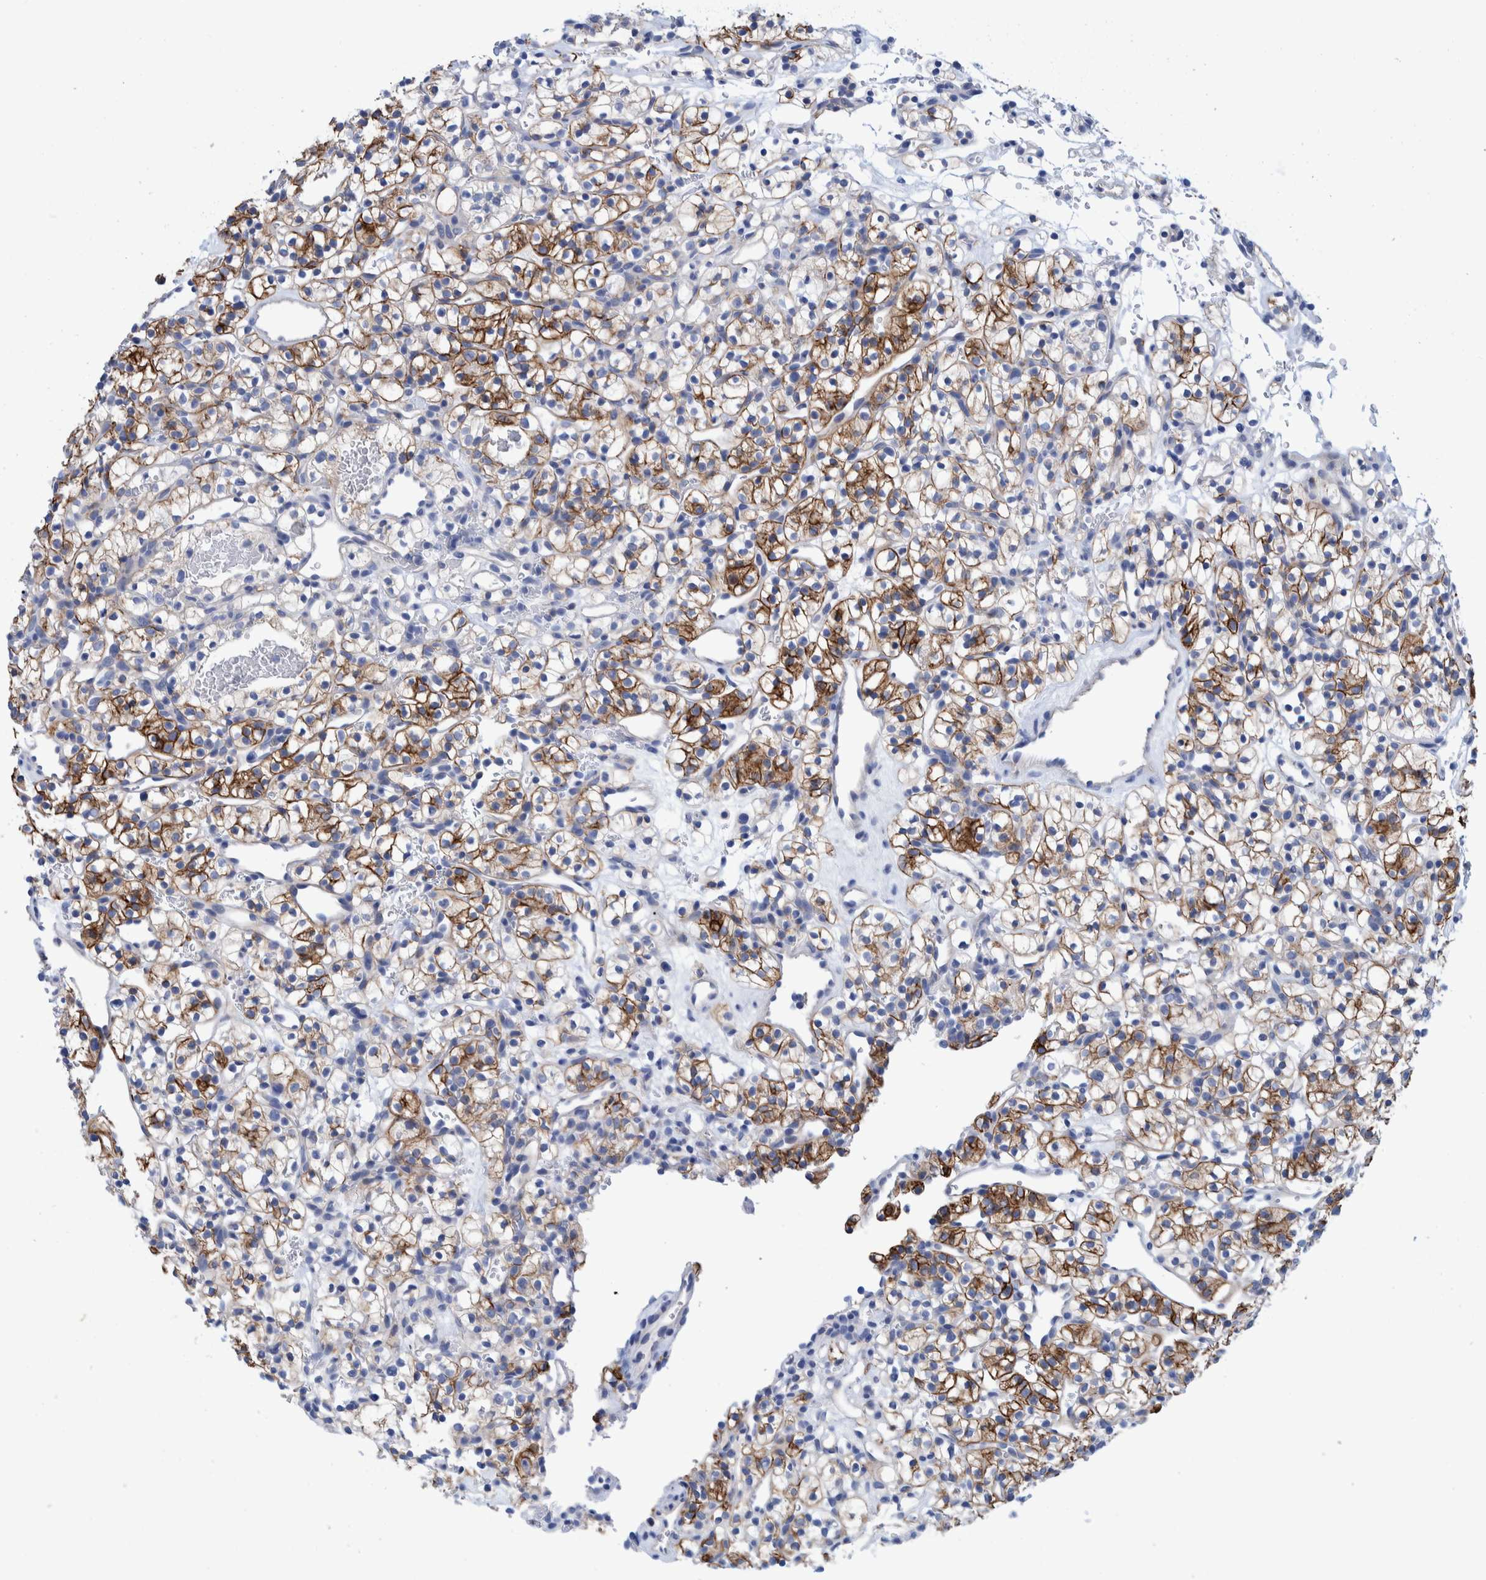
{"staining": {"intensity": "moderate", "quantity": ">75%", "location": "cytoplasmic/membranous"}, "tissue": "renal cancer", "cell_type": "Tumor cells", "image_type": "cancer", "snomed": [{"axis": "morphology", "description": "Adenocarcinoma, NOS"}, {"axis": "topography", "description": "Kidney"}], "caption": "Adenocarcinoma (renal) tissue reveals moderate cytoplasmic/membranous positivity in approximately >75% of tumor cells, visualized by immunohistochemistry. (IHC, brightfield microscopy, high magnification).", "gene": "MKS1", "patient": {"sex": "female", "age": 57}}